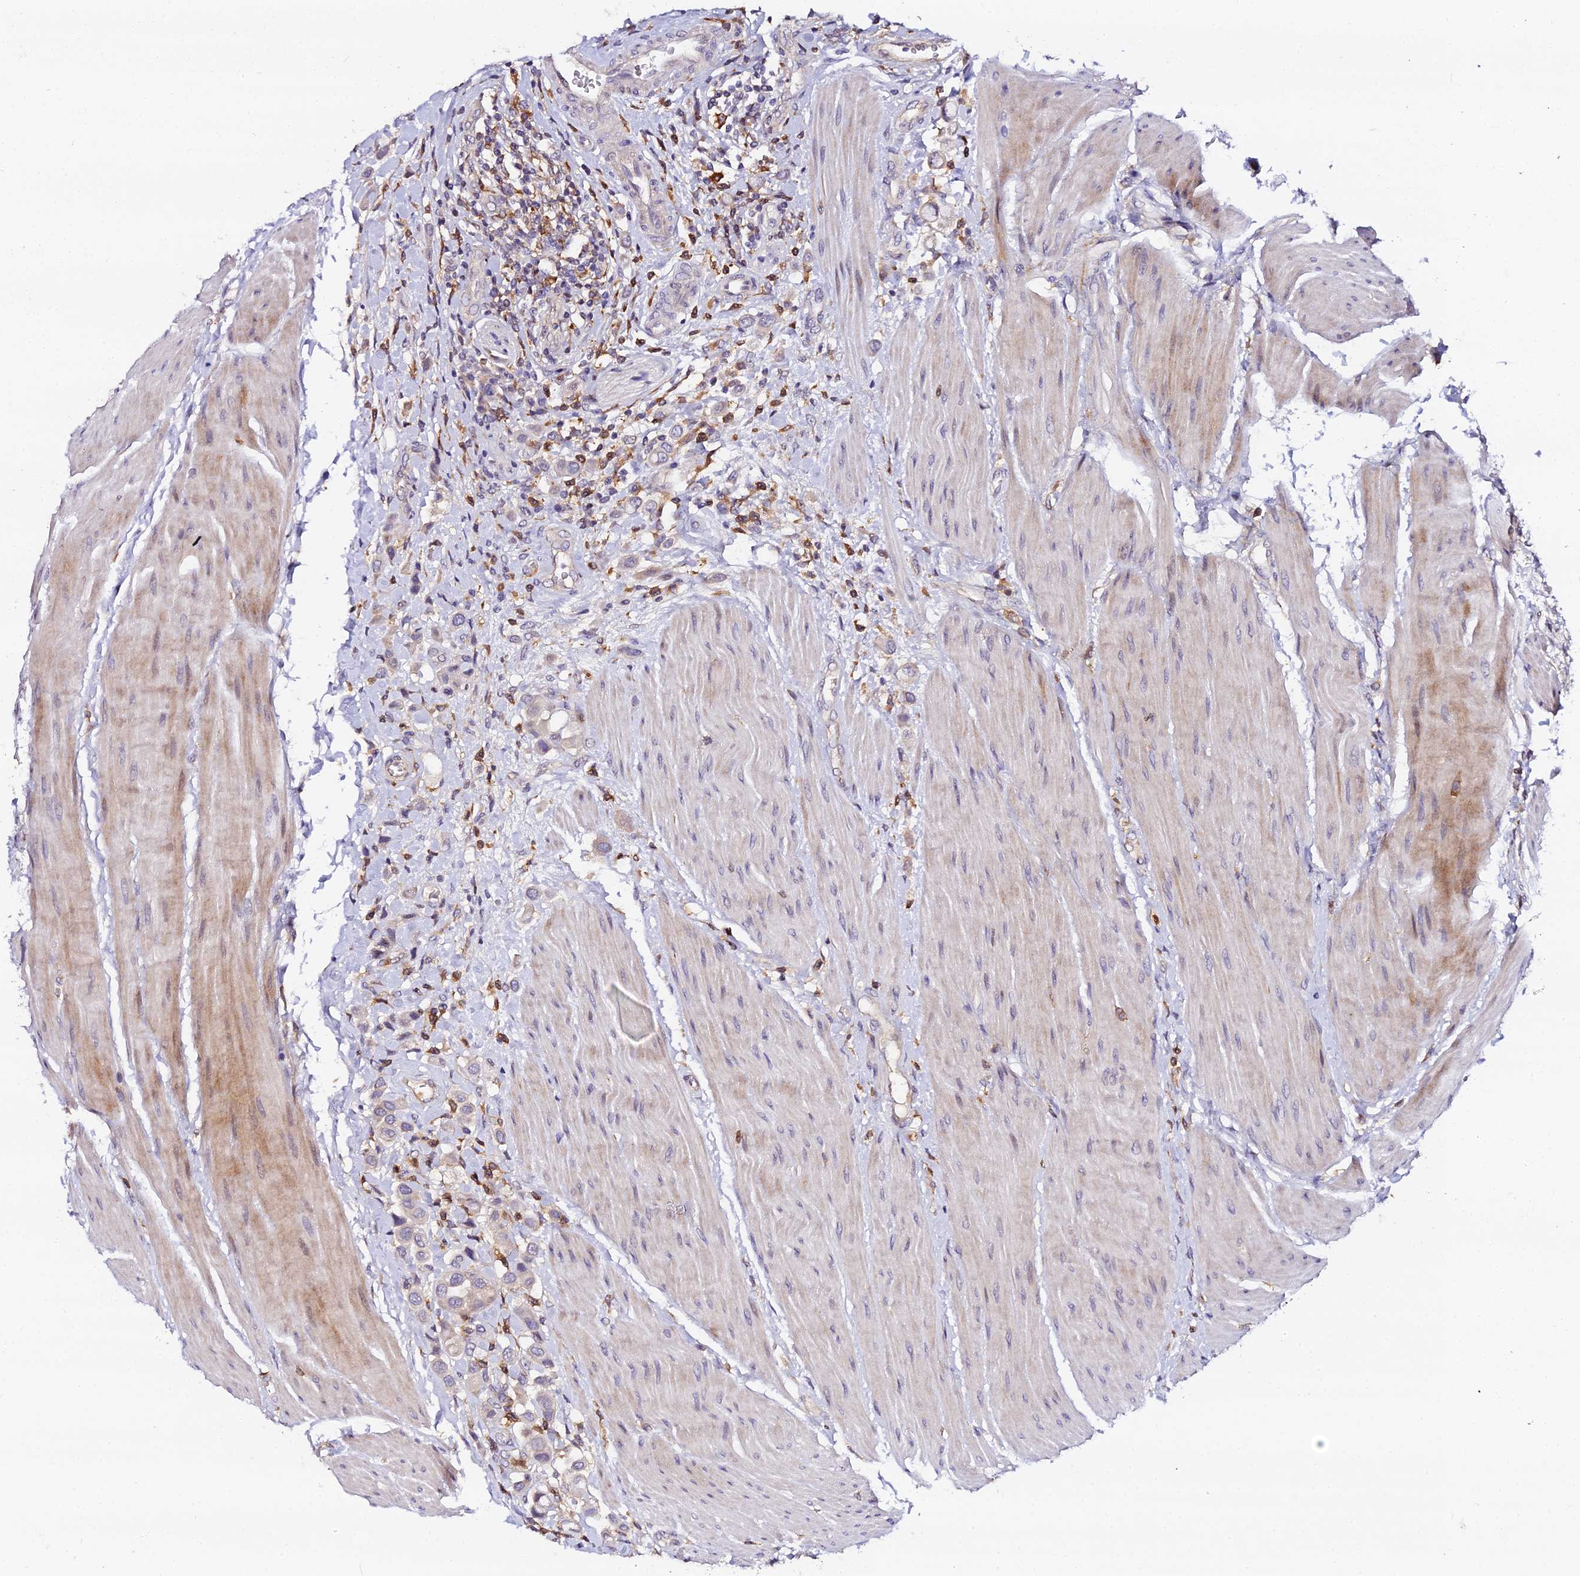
{"staining": {"intensity": "weak", "quantity": "<25%", "location": "cytoplasmic/membranous"}, "tissue": "urothelial cancer", "cell_type": "Tumor cells", "image_type": "cancer", "snomed": [{"axis": "morphology", "description": "Urothelial carcinoma, High grade"}, {"axis": "topography", "description": "Urinary bladder"}], "caption": "The immunohistochemistry (IHC) image has no significant expression in tumor cells of urothelial cancer tissue. Brightfield microscopy of IHC stained with DAB (brown) and hematoxylin (blue), captured at high magnification.", "gene": "IL4I1", "patient": {"sex": "male", "age": 50}}